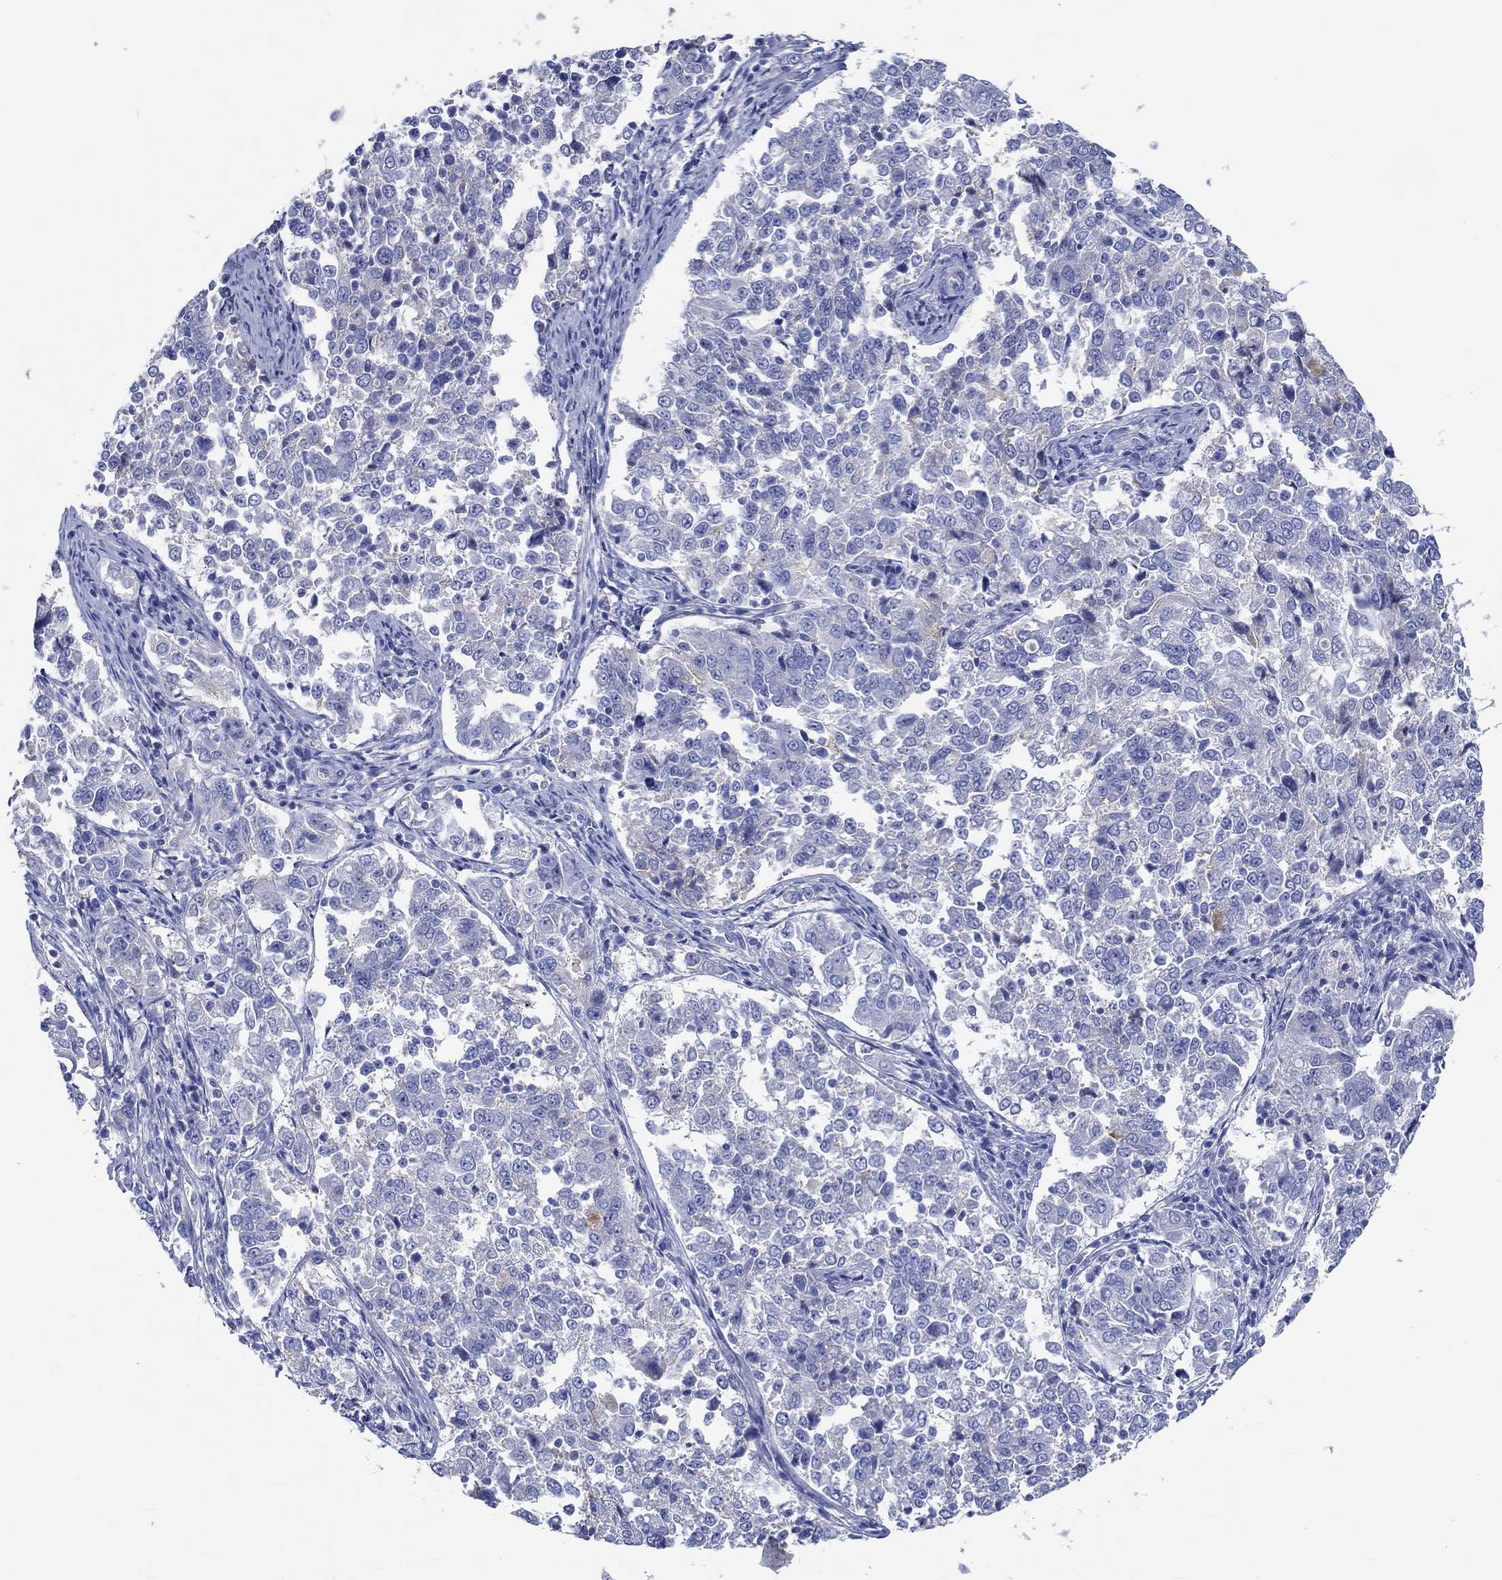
{"staining": {"intensity": "negative", "quantity": "none", "location": "none"}, "tissue": "endometrial cancer", "cell_type": "Tumor cells", "image_type": "cancer", "snomed": [{"axis": "morphology", "description": "Adenocarcinoma, NOS"}, {"axis": "topography", "description": "Endometrium"}], "caption": "A histopathology image of adenocarcinoma (endometrial) stained for a protein demonstrates no brown staining in tumor cells.", "gene": "SHISA4", "patient": {"sex": "female", "age": 43}}